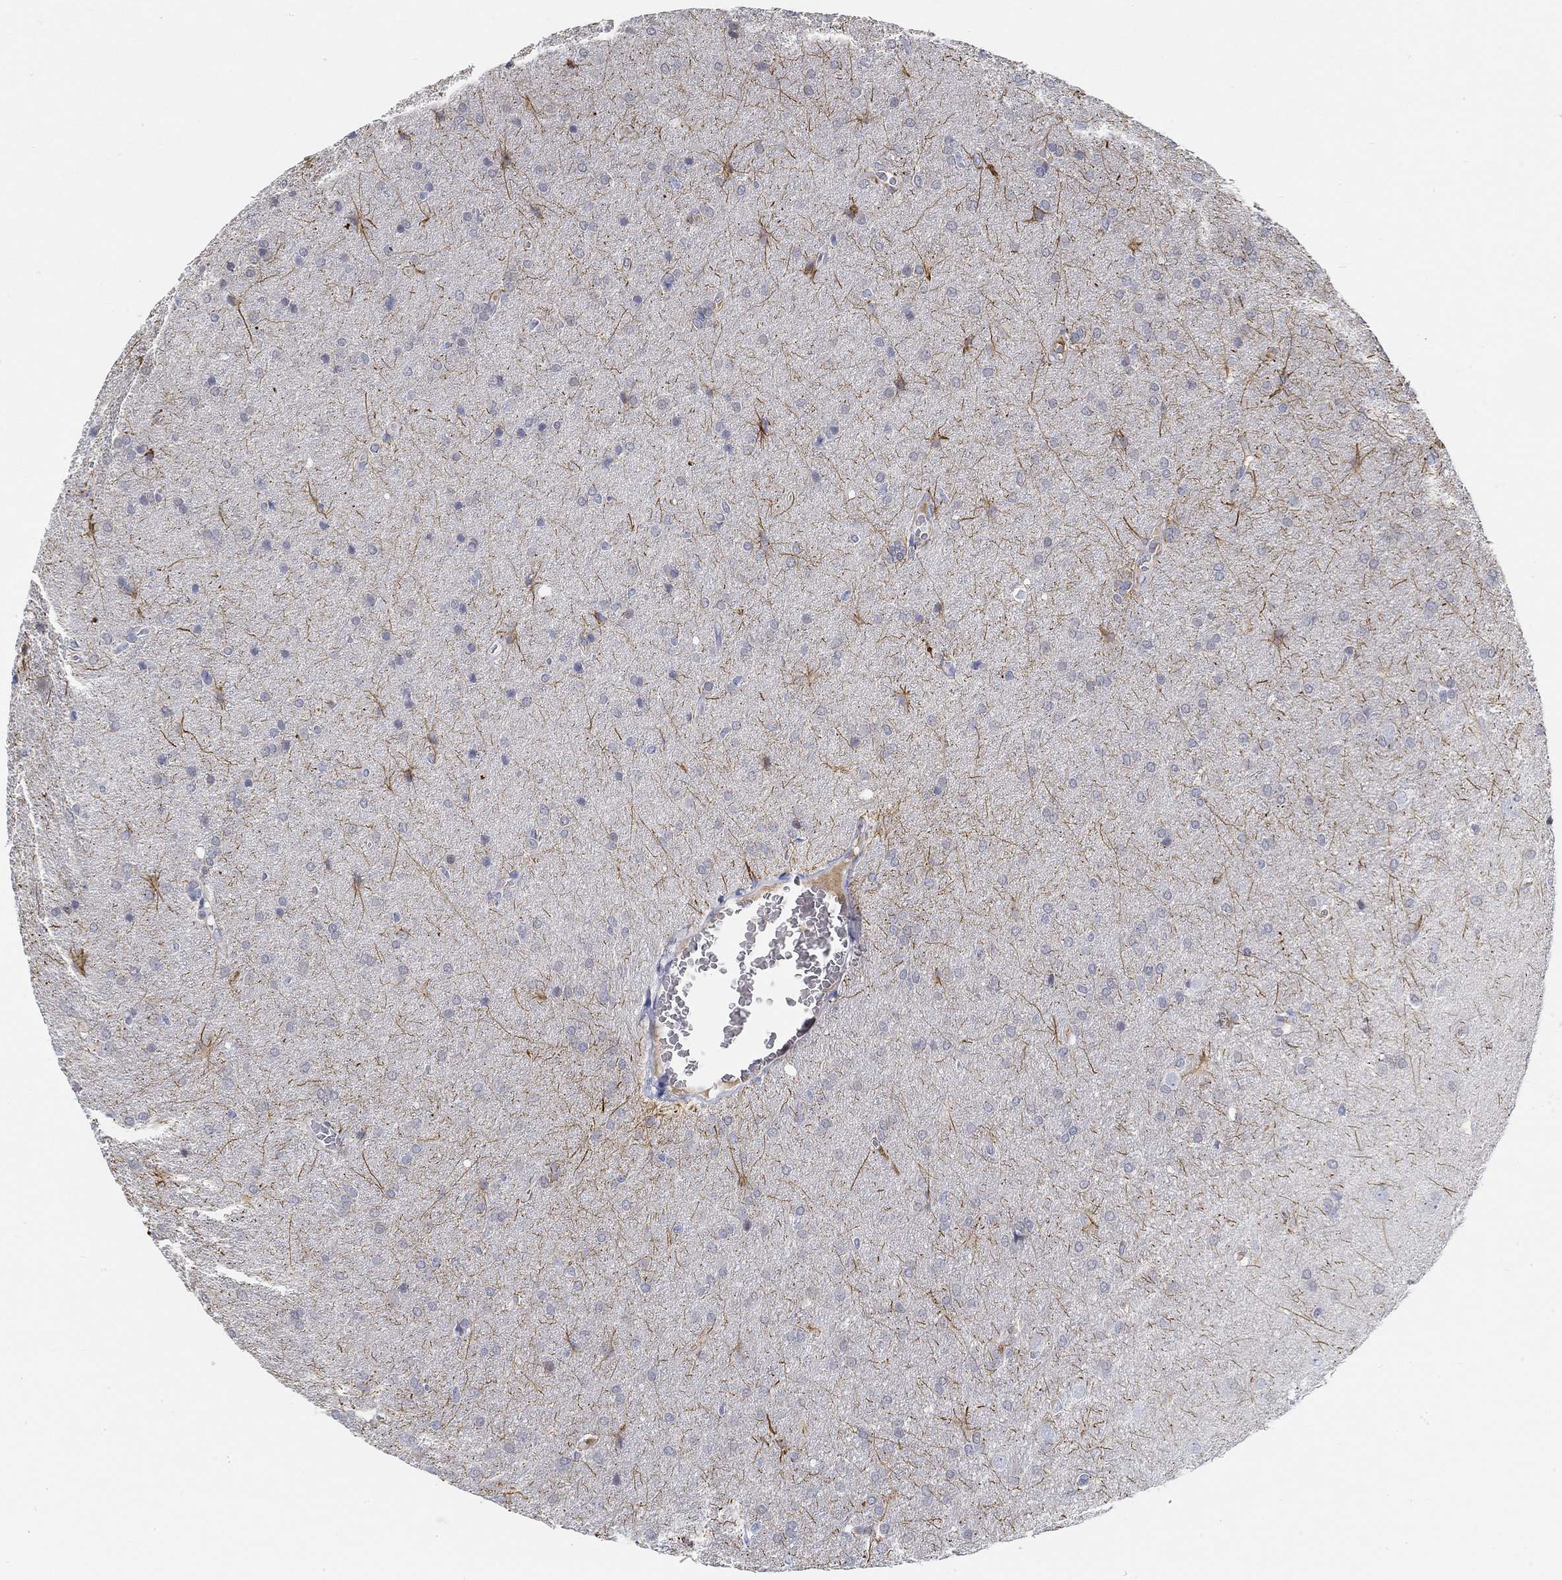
{"staining": {"intensity": "negative", "quantity": "none", "location": "none"}, "tissue": "glioma", "cell_type": "Tumor cells", "image_type": "cancer", "snomed": [{"axis": "morphology", "description": "Glioma, malignant, Low grade"}, {"axis": "topography", "description": "Brain"}], "caption": "The micrograph displays no significant staining in tumor cells of low-grade glioma (malignant).", "gene": "SNTG2", "patient": {"sex": "female", "age": 32}}